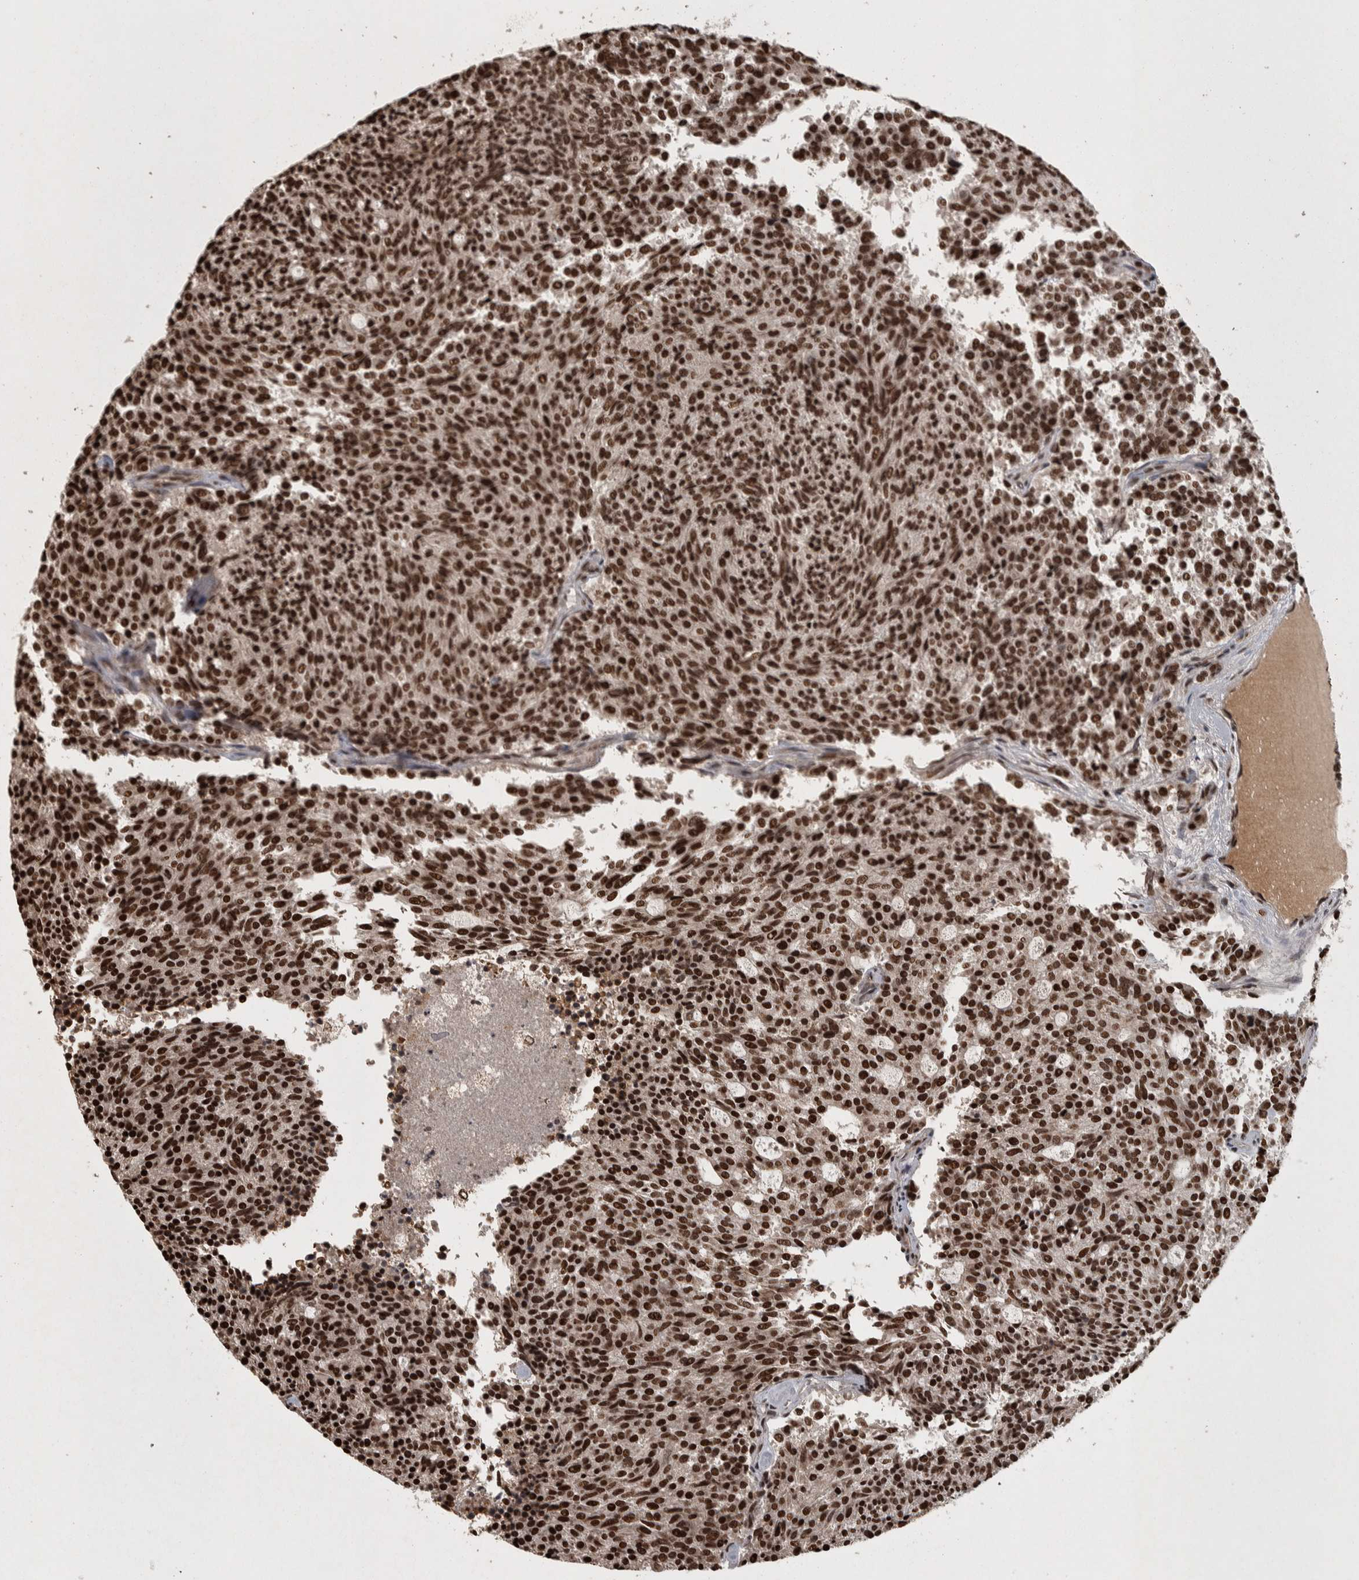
{"staining": {"intensity": "strong", "quantity": ">75%", "location": "nuclear"}, "tissue": "carcinoid", "cell_type": "Tumor cells", "image_type": "cancer", "snomed": [{"axis": "morphology", "description": "Carcinoid, malignant, NOS"}, {"axis": "topography", "description": "Pancreas"}], "caption": "The immunohistochemical stain shows strong nuclear staining in tumor cells of carcinoid tissue.", "gene": "ZFHX4", "patient": {"sex": "female", "age": 54}}